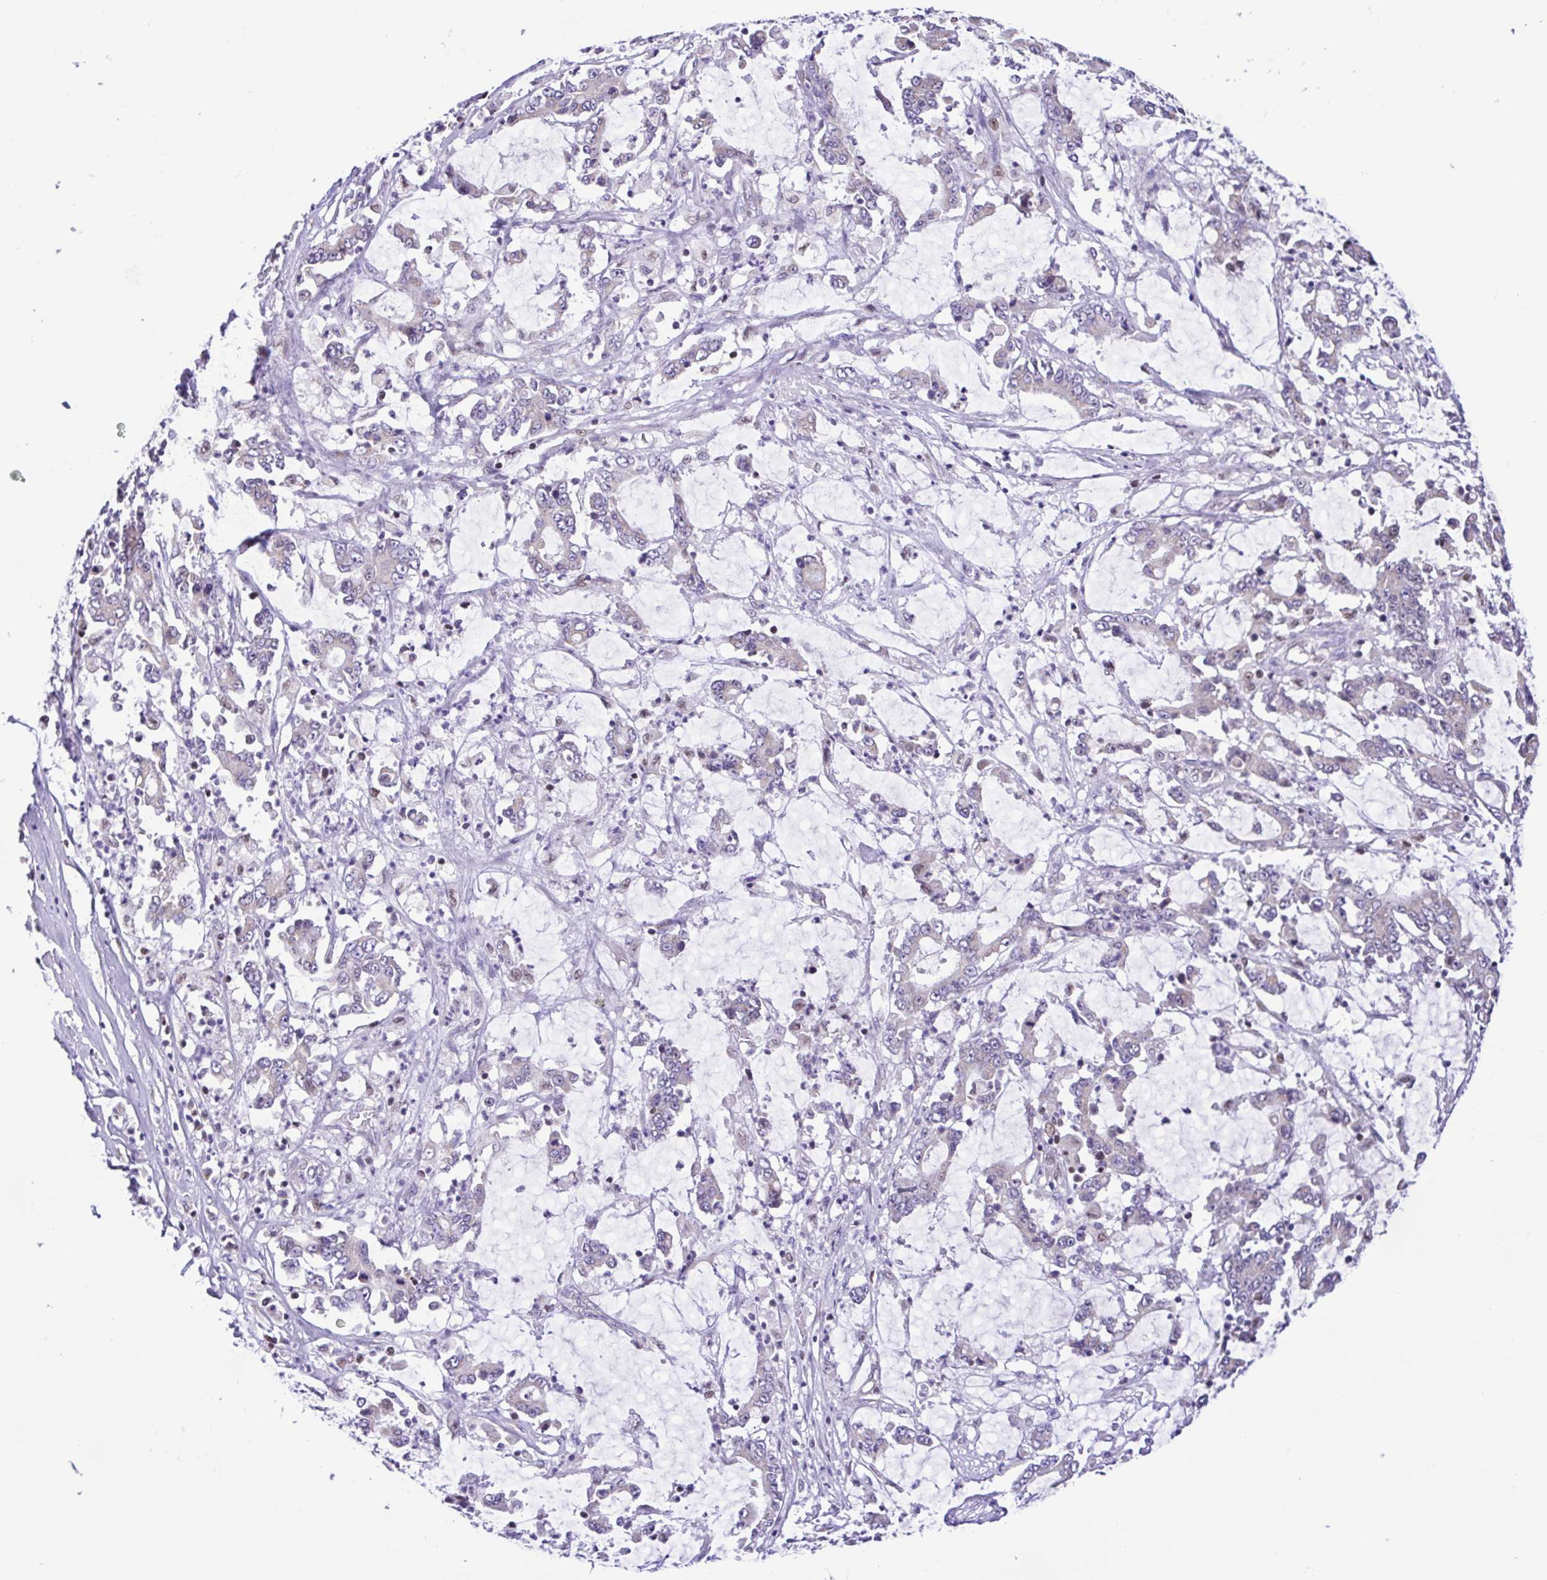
{"staining": {"intensity": "negative", "quantity": "none", "location": "none"}, "tissue": "stomach cancer", "cell_type": "Tumor cells", "image_type": "cancer", "snomed": [{"axis": "morphology", "description": "Adenocarcinoma, NOS"}, {"axis": "topography", "description": "Stomach, upper"}], "caption": "IHC photomicrograph of stomach cancer (adenocarcinoma) stained for a protein (brown), which reveals no expression in tumor cells.", "gene": "TGM3", "patient": {"sex": "male", "age": 68}}